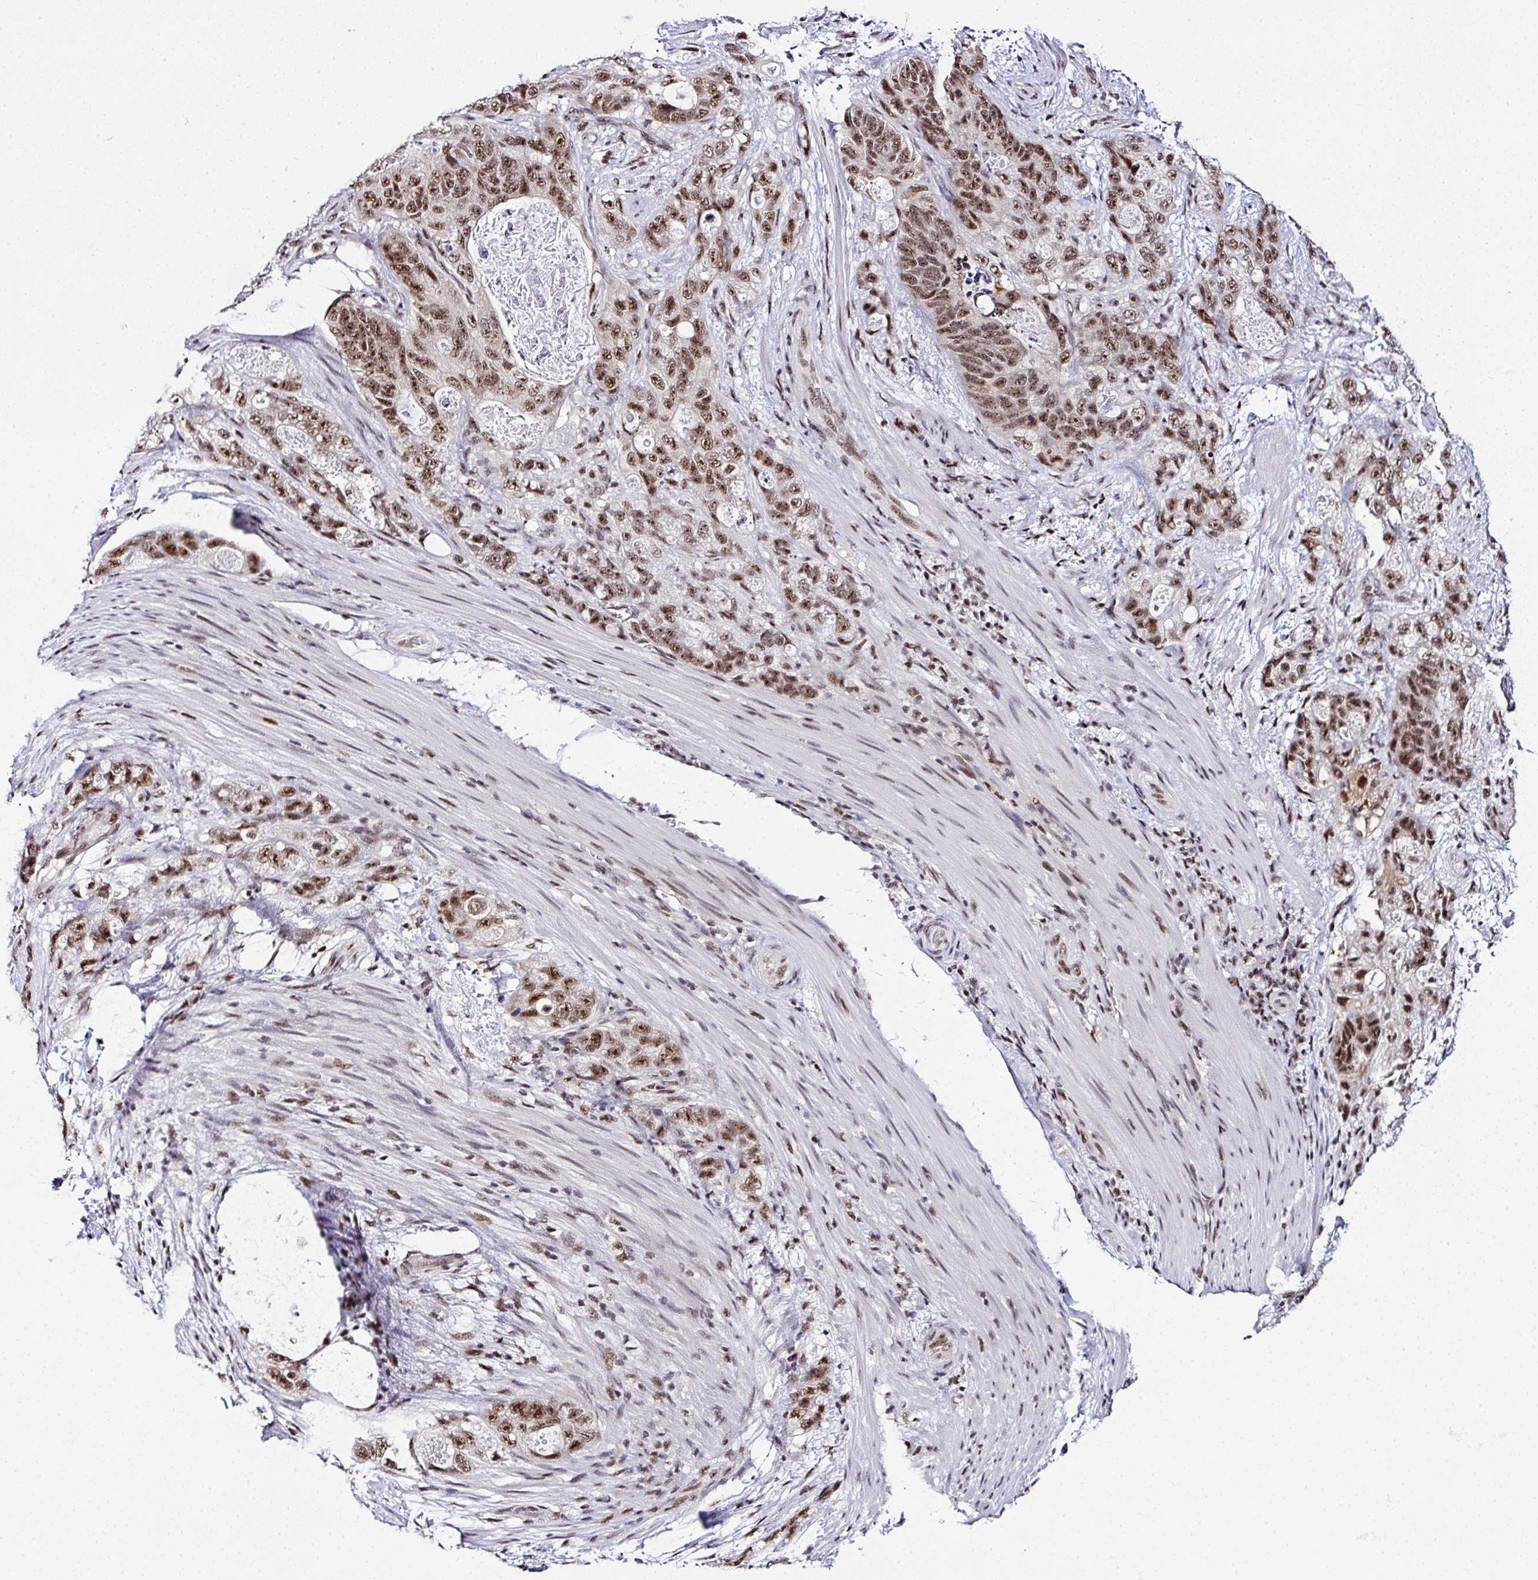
{"staining": {"intensity": "moderate", "quantity": ">75%", "location": "nuclear"}, "tissue": "stomach cancer", "cell_type": "Tumor cells", "image_type": "cancer", "snomed": [{"axis": "morphology", "description": "Normal tissue, NOS"}, {"axis": "morphology", "description": "Adenocarcinoma, NOS"}, {"axis": "topography", "description": "Stomach"}], "caption": "Moderate nuclear positivity is present in about >75% of tumor cells in adenocarcinoma (stomach).", "gene": "PTPN2", "patient": {"sex": "female", "age": 89}}